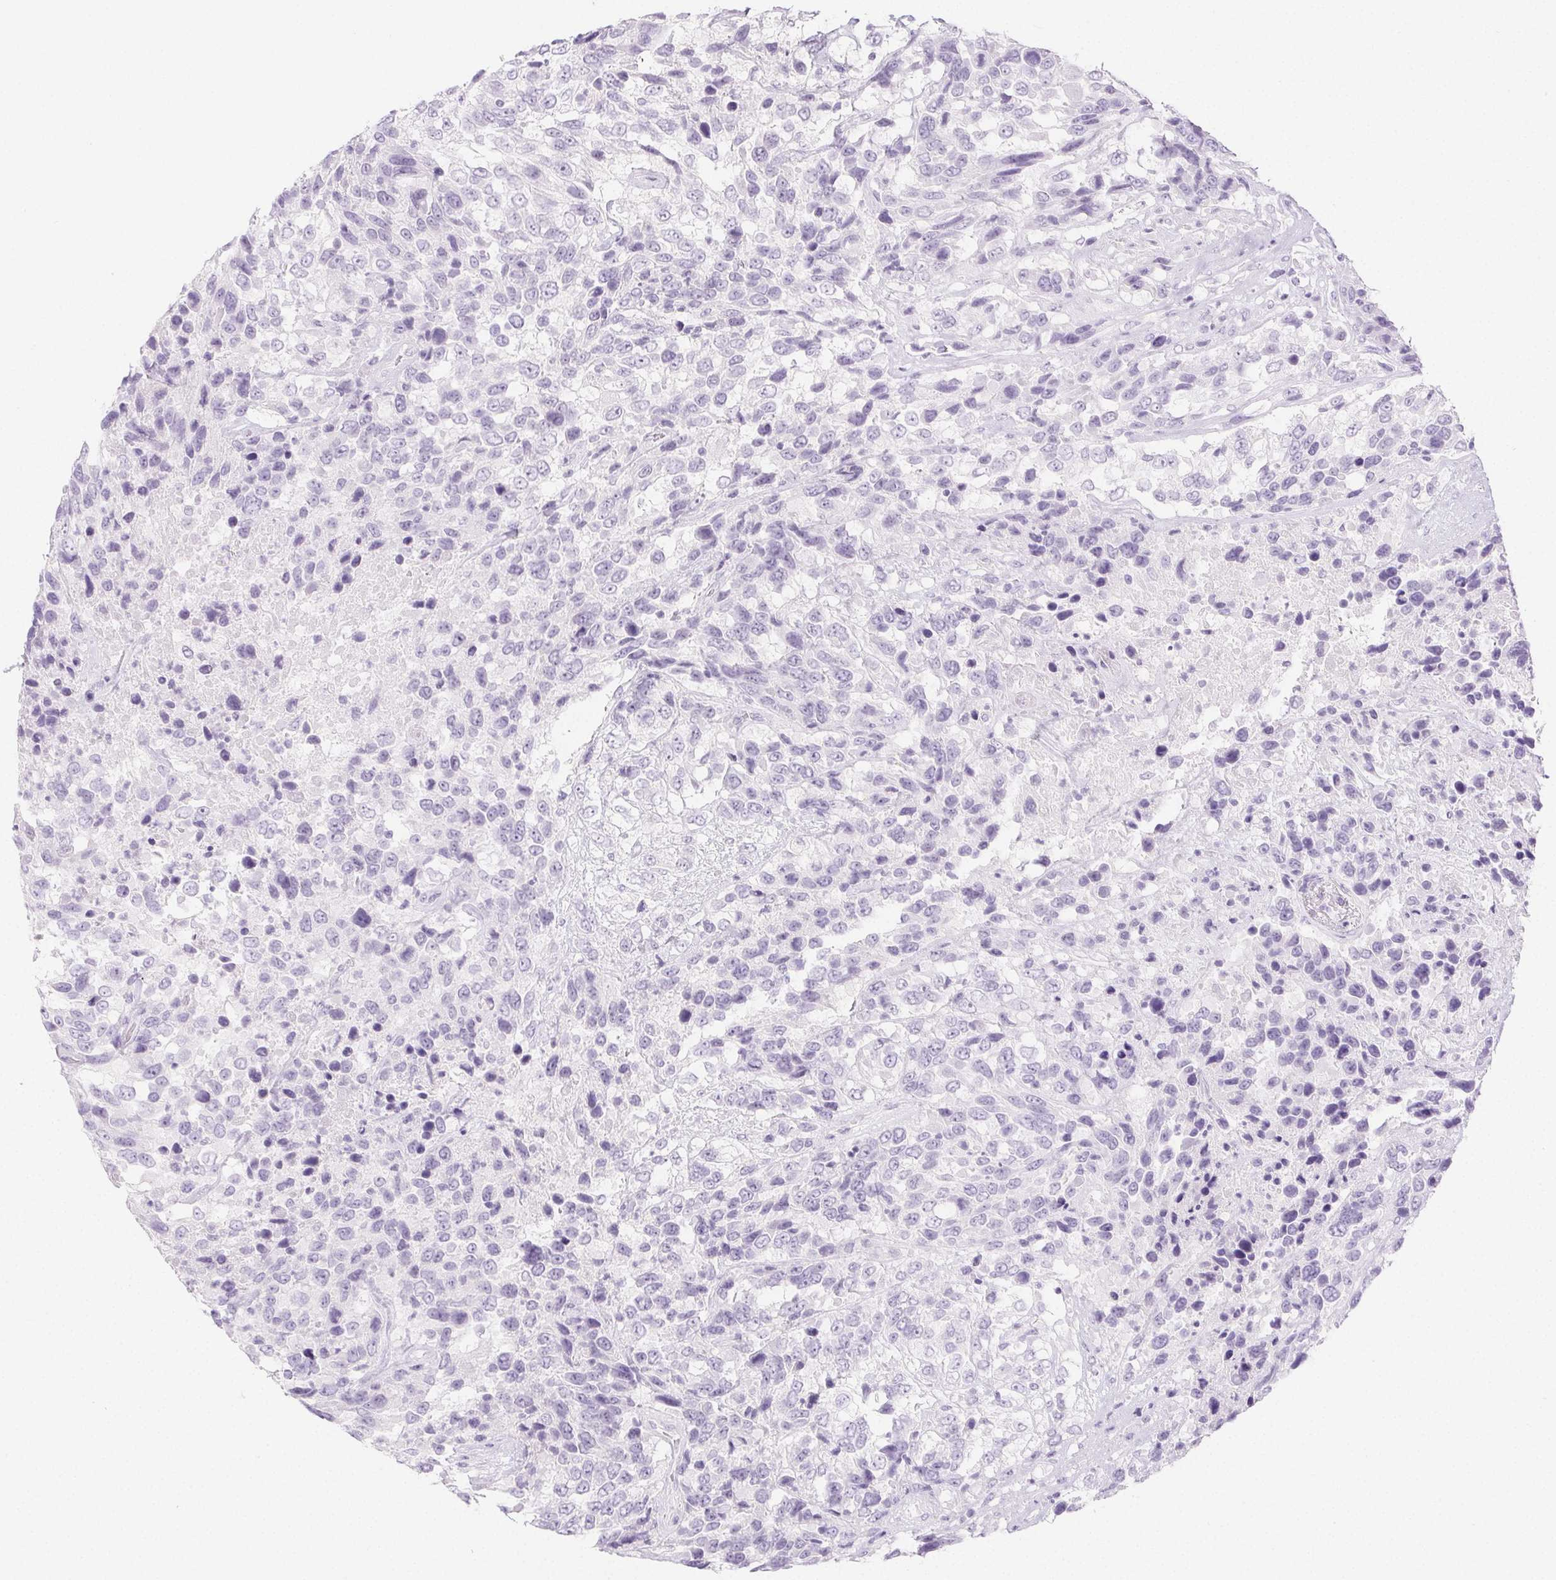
{"staining": {"intensity": "negative", "quantity": "none", "location": "none"}, "tissue": "urothelial cancer", "cell_type": "Tumor cells", "image_type": "cancer", "snomed": [{"axis": "morphology", "description": "Urothelial carcinoma, High grade"}, {"axis": "topography", "description": "Urinary bladder"}], "caption": "Immunohistochemistry micrograph of urothelial cancer stained for a protein (brown), which reveals no staining in tumor cells. Nuclei are stained in blue.", "gene": "PI3", "patient": {"sex": "female", "age": 70}}